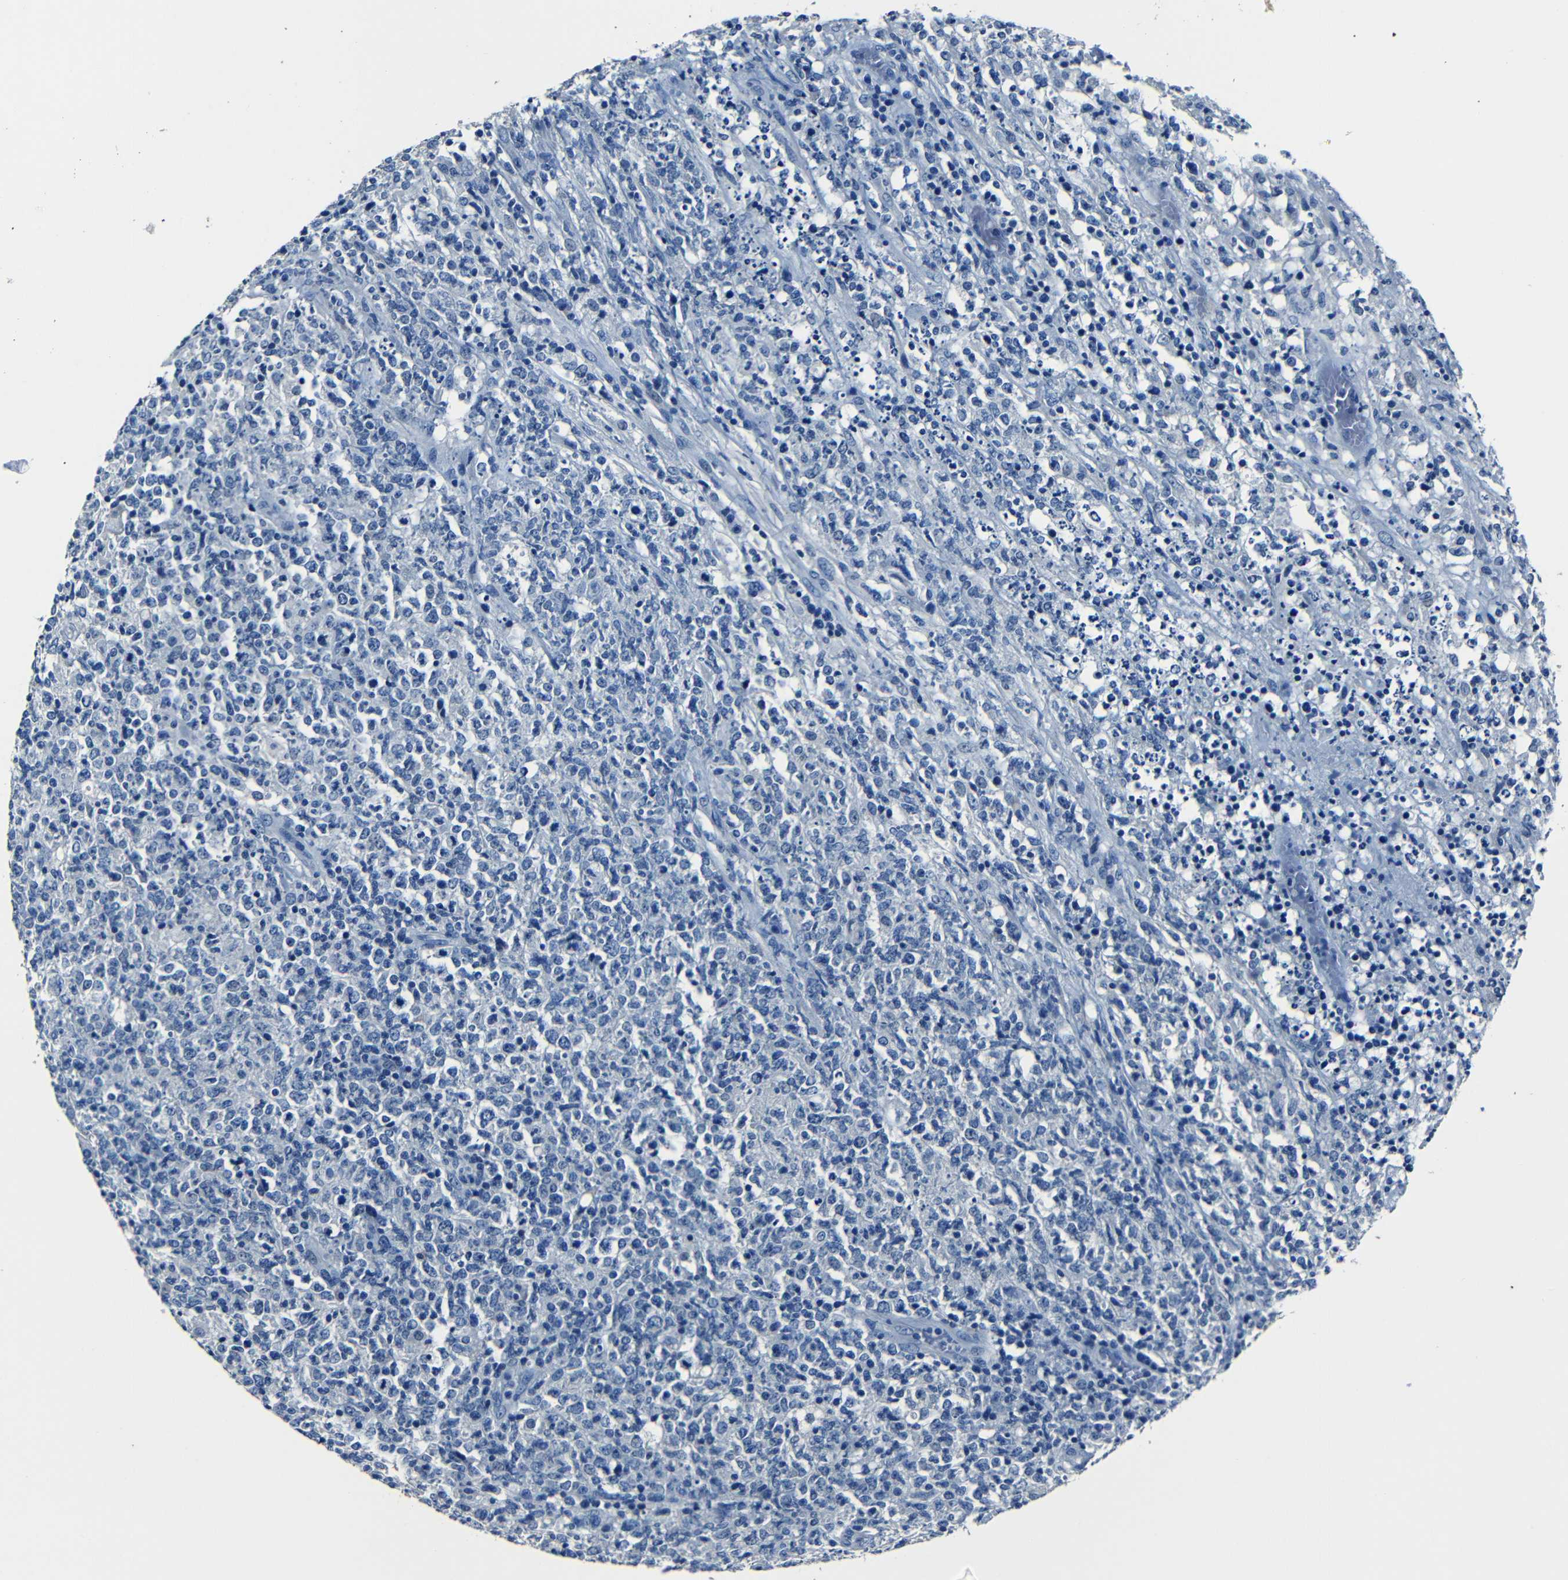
{"staining": {"intensity": "negative", "quantity": "none", "location": "none"}, "tissue": "lymphoma", "cell_type": "Tumor cells", "image_type": "cancer", "snomed": [{"axis": "morphology", "description": "Malignant lymphoma, non-Hodgkin's type, High grade"}, {"axis": "topography", "description": "Lymph node"}], "caption": "Tumor cells show no significant expression in high-grade malignant lymphoma, non-Hodgkin's type.", "gene": "NCMAP", "patient": {"sex": "female", "age": 84}}